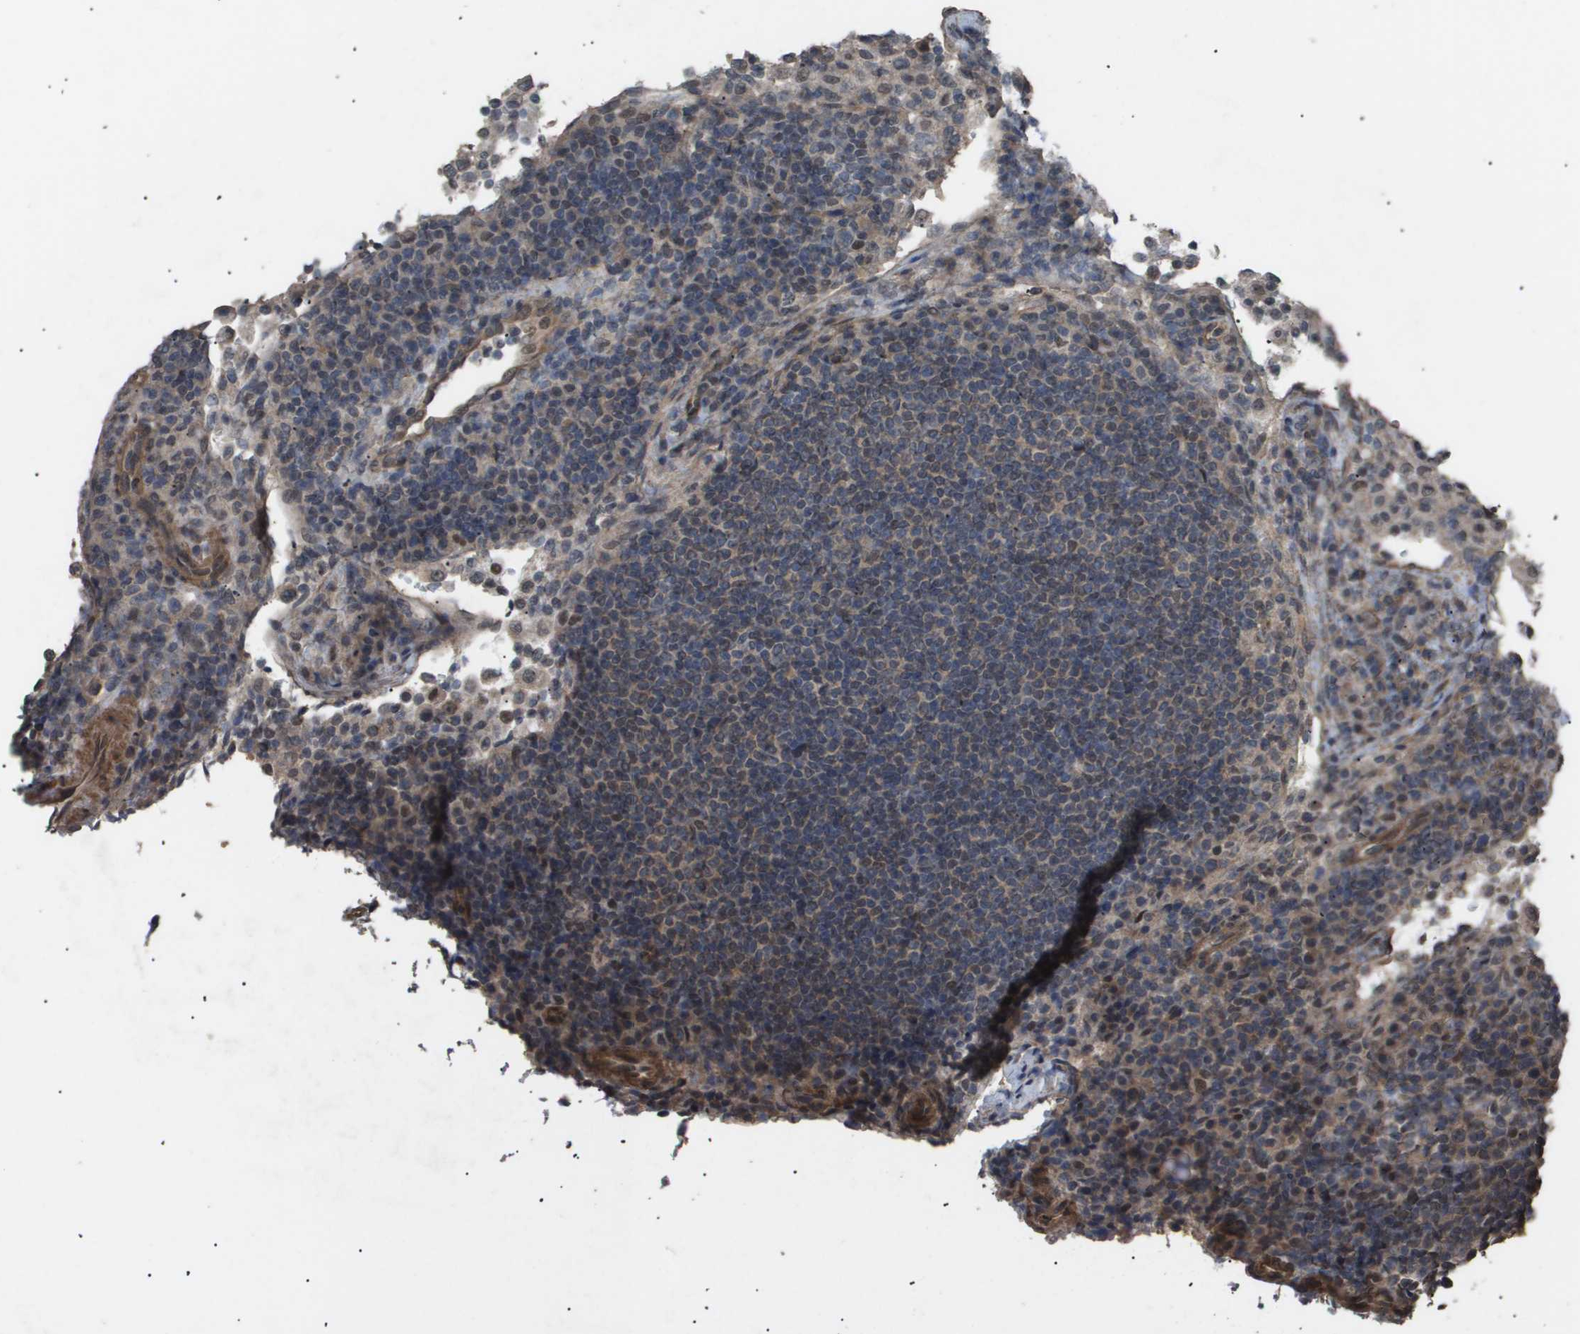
{"staining": {"intensity": "weak", "quantity": ">75%", "location": "cytoplasmic/membranous"}, "tissue": "lymph node", "cell_type": "Germinal center cells", "image_type": "normal", "snomed": [{"axis": "morphology", "description": "Normal tissue, NOS"}, {"axis": "topography", "description": "Lymph node"}], "caption": "IHC photomicrograph of unremarkable lymph node stained for a protein (brown), which reveals low levels of weak cytoplasmic/membranous staining in about >75% of germinal center cells.", "gene": "CUL5", "patient": {"sex": "female", "age": 53}}